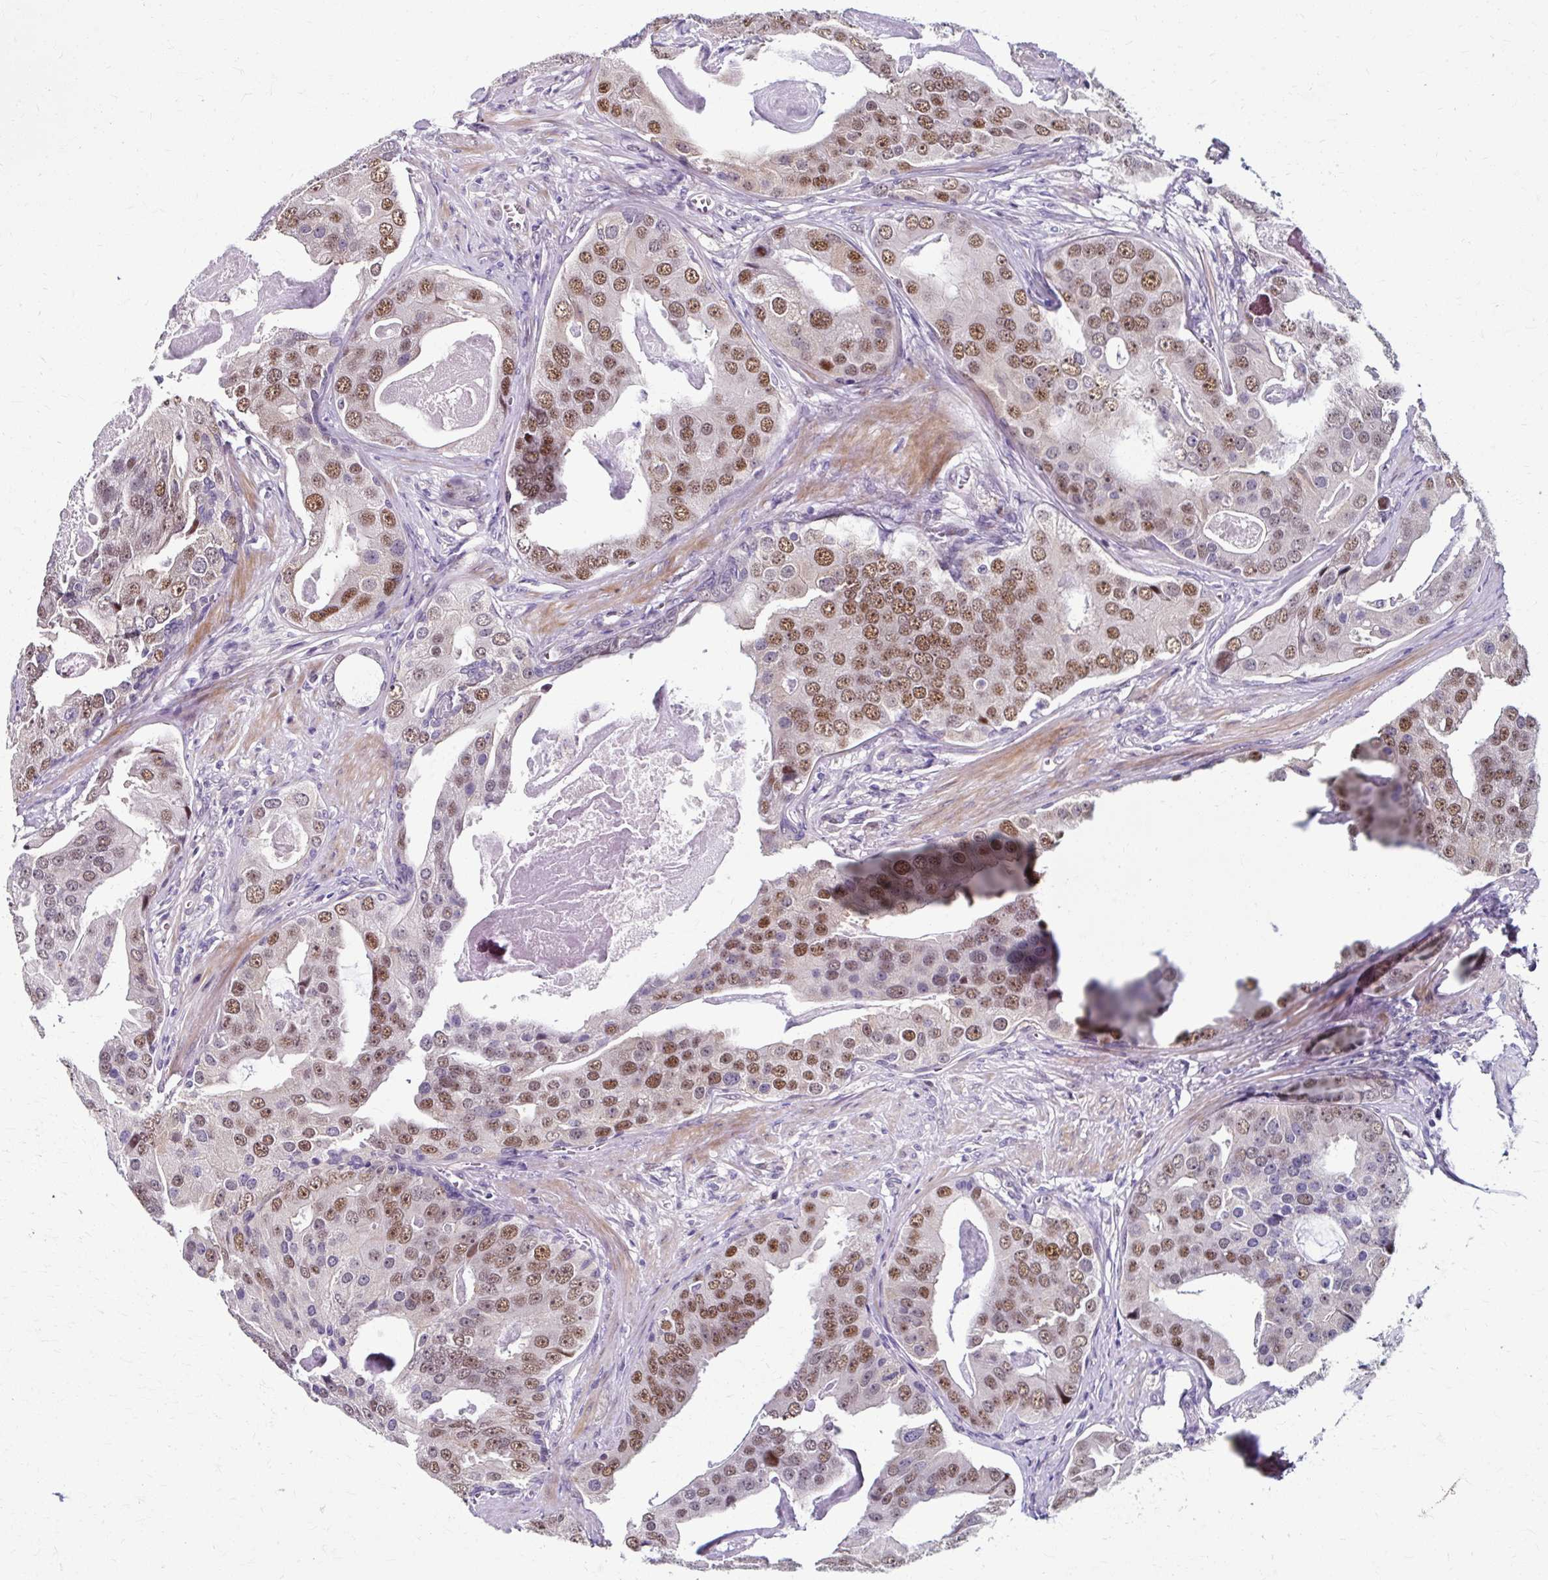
{"staining": {"intensity": "moderate", "quantity": "25%-75%", "location": "nuclear"}, "tissue": "prostate cancer", "cell_type": "Tumor cells", "image_type": "cancer", "snomed": [{"axis": "morphology", "description": "Adenocarcinoma, High grade"}, {"axis": "topography", "description": "Prostate"}], "caption": "Protein staining shows moderate nuclear expression in approximately 25%-75% of tumor cells in prostate cancer.", "gene": "ZNF555", "patient": {"sex": "male", "age": 71}}